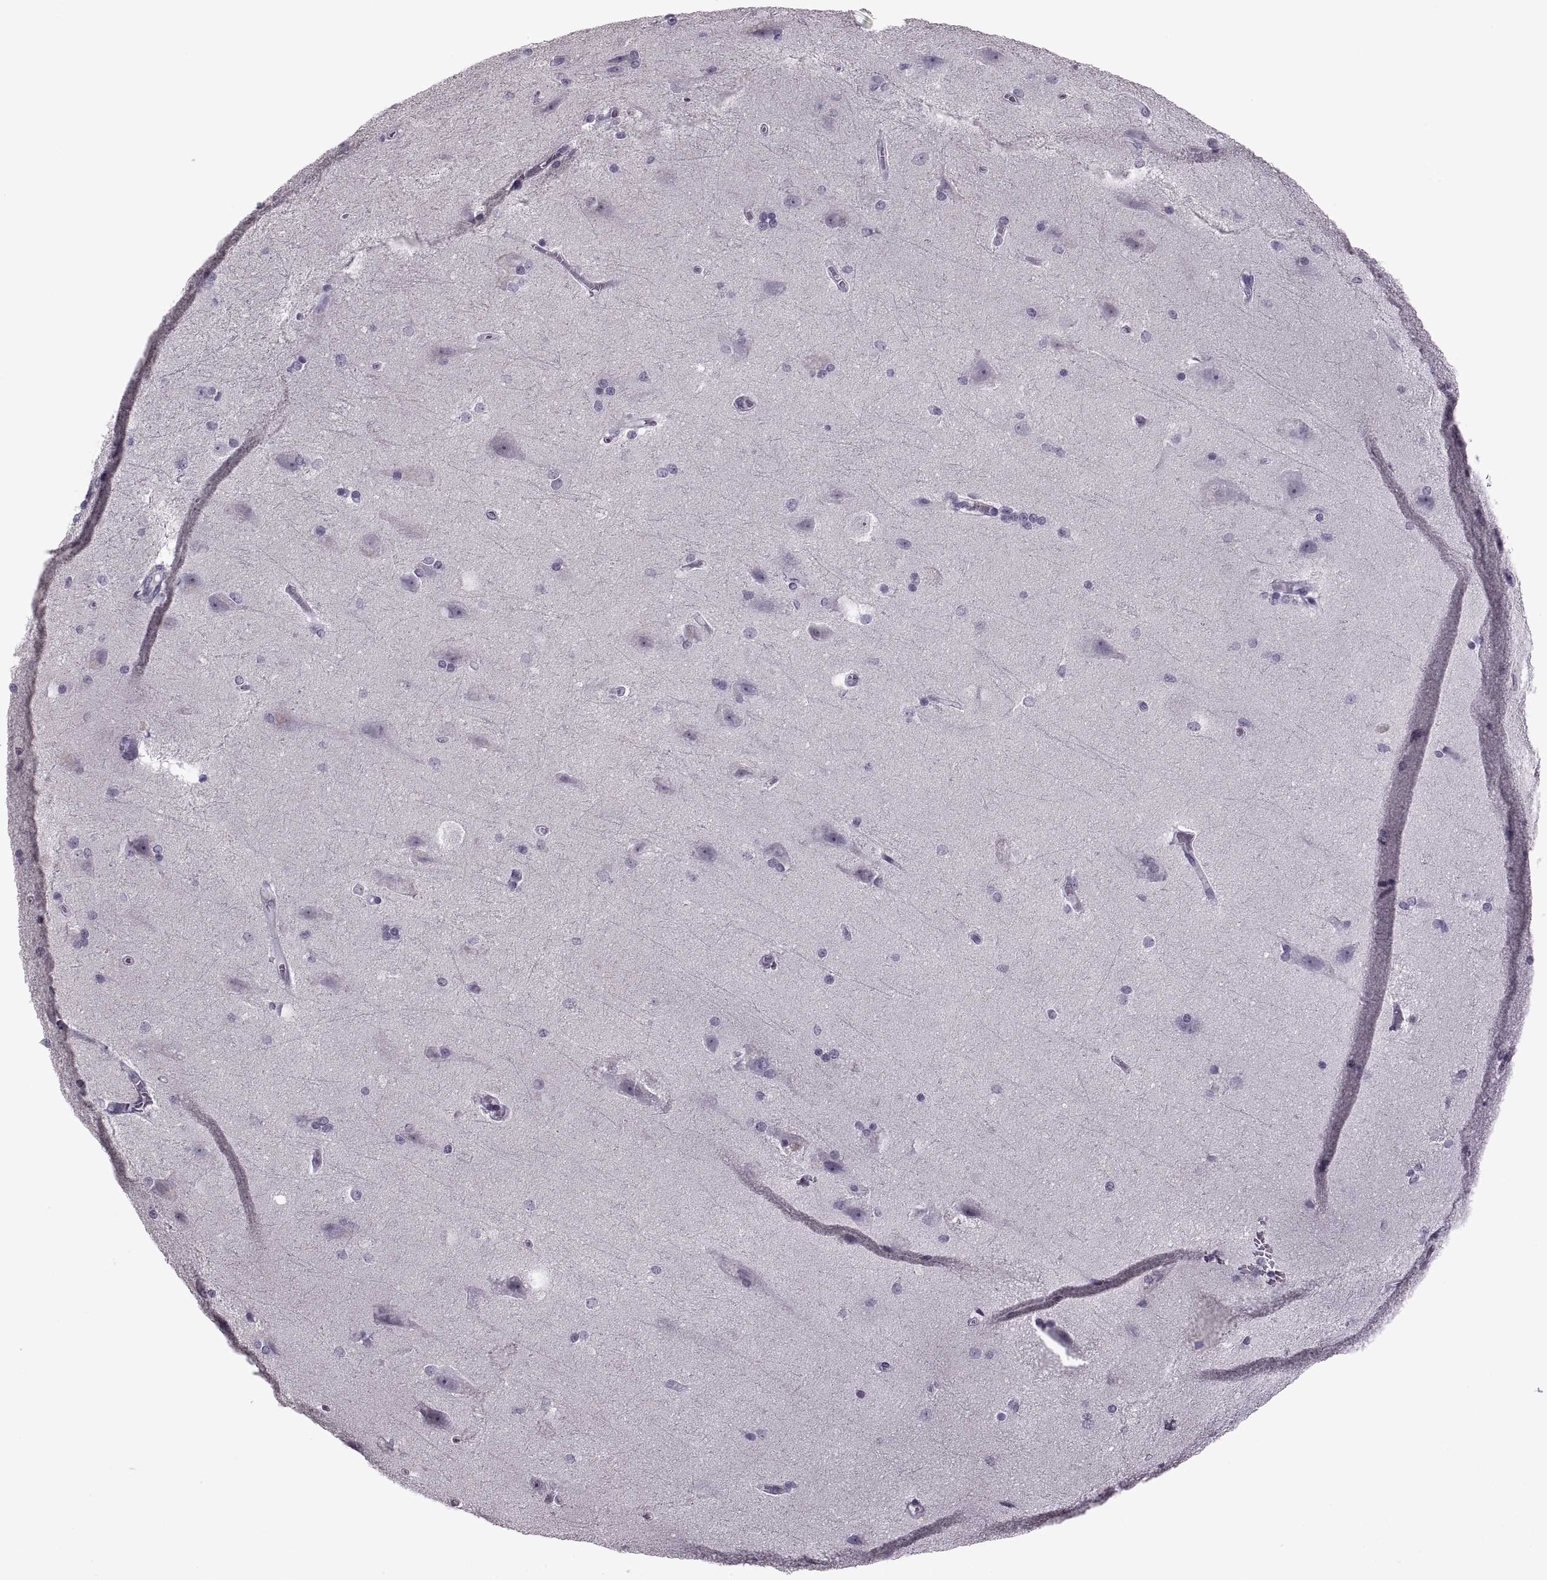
{"staining": {"intensity": "negative", "quantity": "none", "location": "none"}, "tissue": "hippocampus", "cell_type": "Glial cells", "image_type": "normal", "snomed": [{"axis": "morphology", "description": "Normal tissue, NOS"}, {"axis": "topography", "description": "Cerebral cortex"}, {"axis": "topography", "description": "Hippocampus"}], "caption": "Immunohistochemistry image of normal hippocampus: hippocampus stained with DAB exhibits no significant protein positivity in glial cells. Nuclei are stained in blue.", "gene": "PAGE2B", "patient": {"sex": "female", "age": 19}}